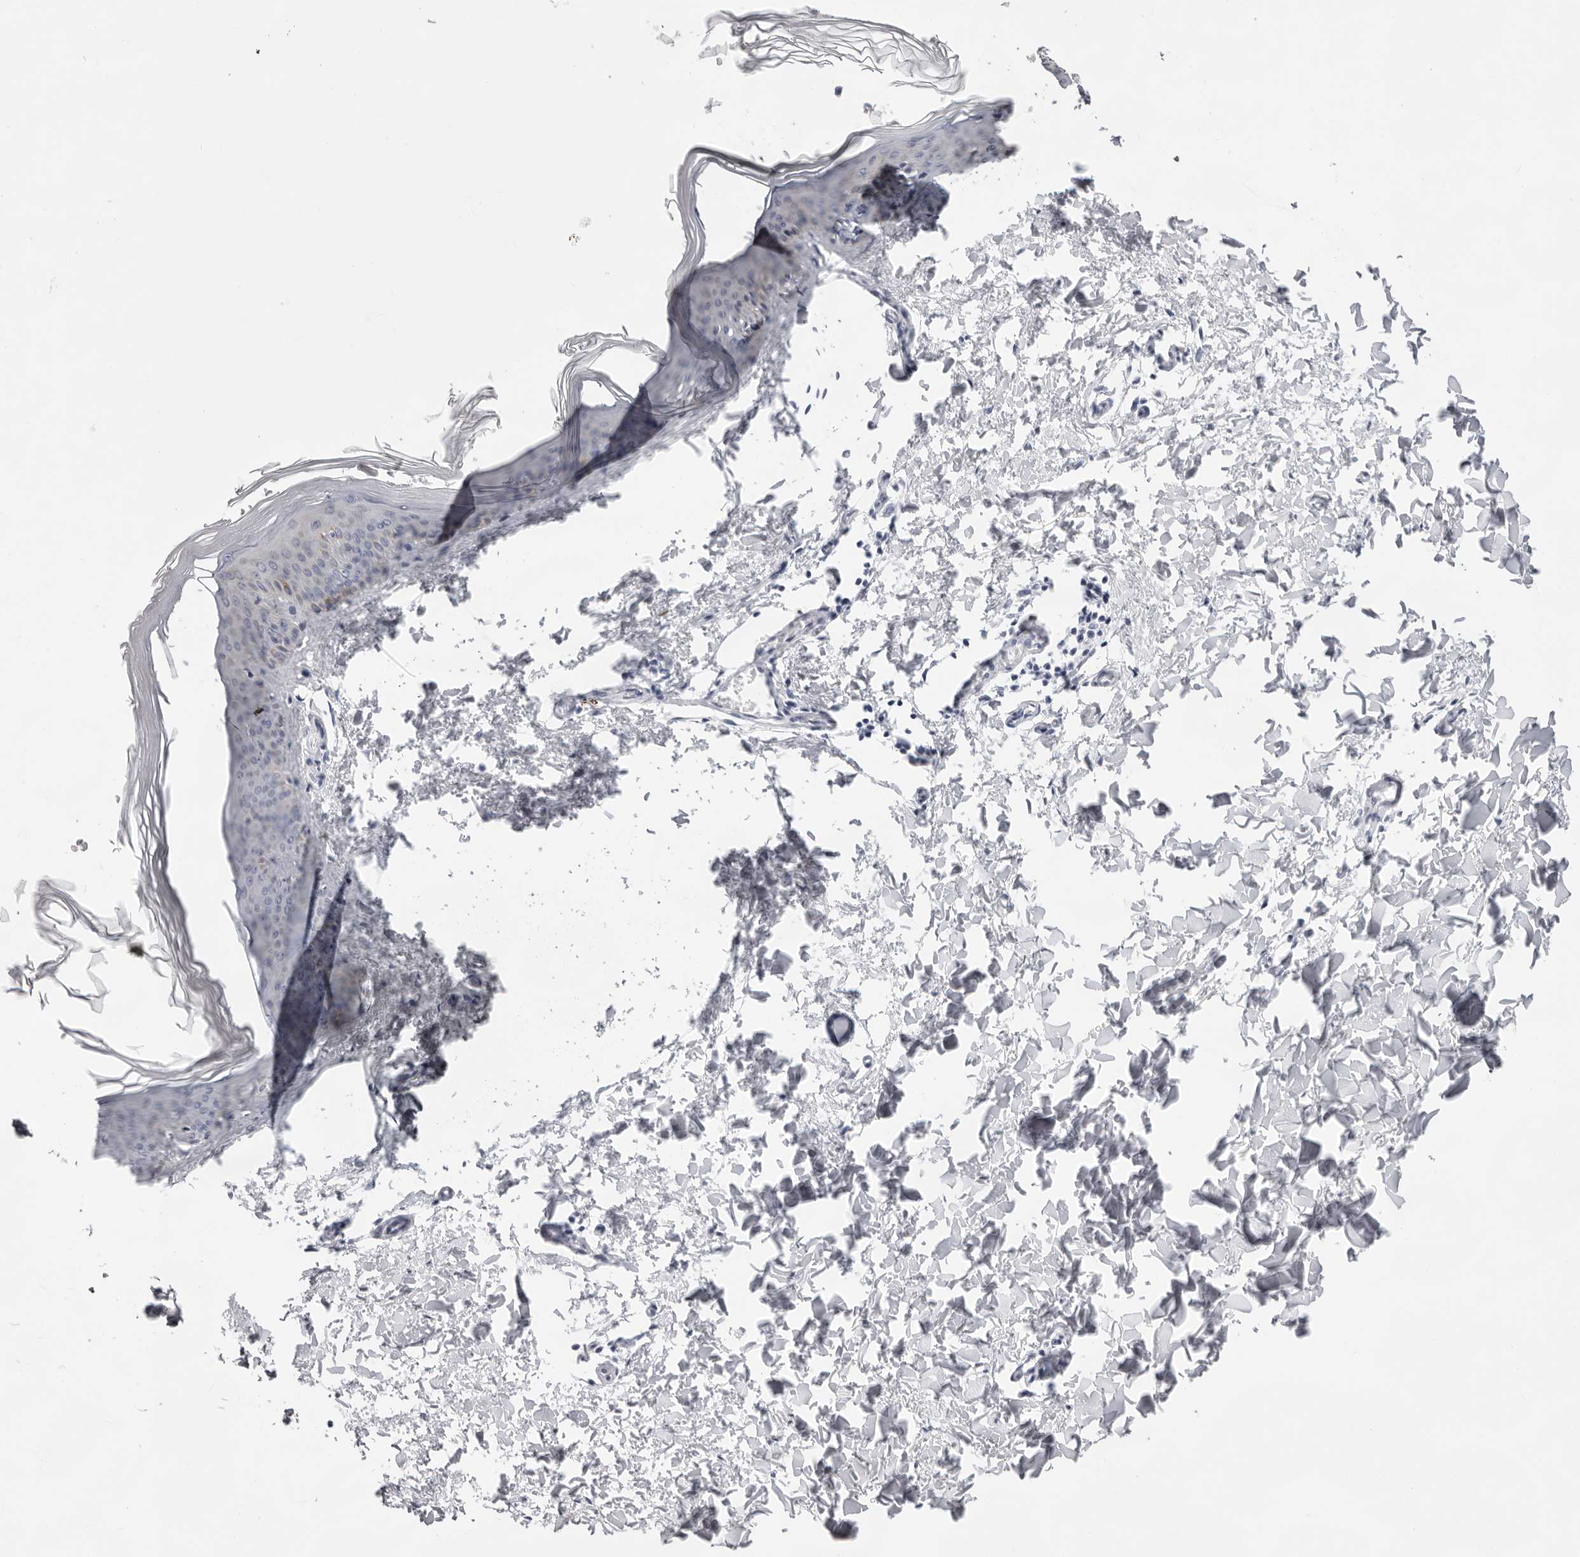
{"staining": {"intensity": "negative", "quantity": "none", "location": "none"}, "tissue": "skin", "cell_type": "Fibroblasts", "image_type": "normal", "snomed": [{"axis": "morphology", "description": "Normal tissue, NOS"}, {"axis": "topography", "description": "Skin"}], "caption": "This is an immunohistochemistry micrograph of unremarkable skin. There is no positivity in fibroblasts.", "gene": "SMIM2", "patient": {"sex": "female", "age": 27}}